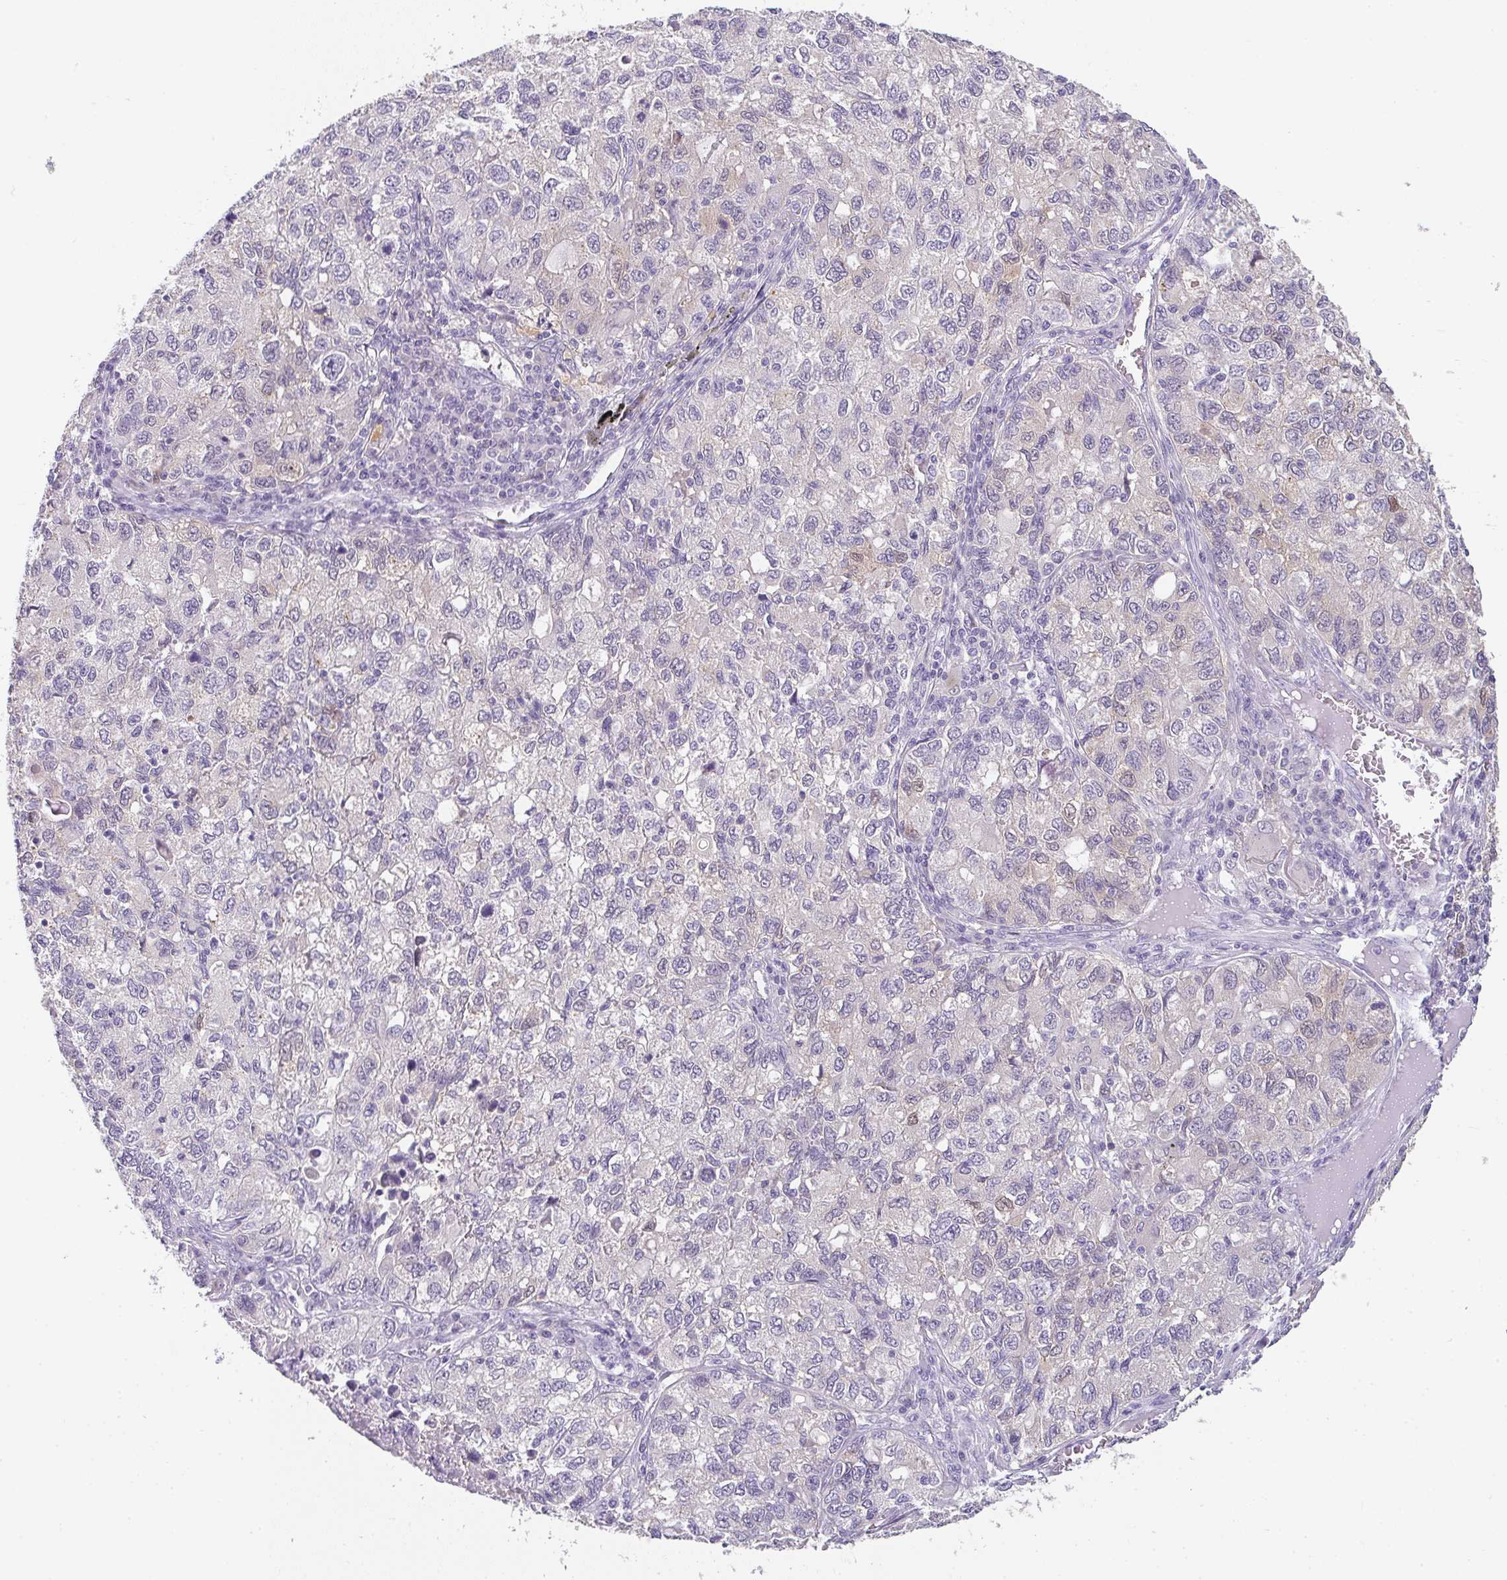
{"staining": {"intensity": "negative", "quantity": "none", "location": "none"}, "tissue": "lung cancer", "cell_type": "Tumor cells", "image_type": "cancer", "snomed": [{"axis": "morphology", "description": "Normal morphology"}, {"axis": "morphology", "description": "Adenocarcinoma, NOS"}, {"axis": "topography", "description": "Lymph node"}, {"axis": "topography", "description": "Lung"}], "caption": "Lung cancer (adenocarcinoma) was stained to show a protein in brown. There is no significant staining in tumor cells. (DAB (3,3'-diaminobenzidine) immunohistochemistry (IHC) visualized using brightfield microscopy, high magnification).", "gene": "C1QTNF8", "patient": {"sex": "female", "age": 51}}